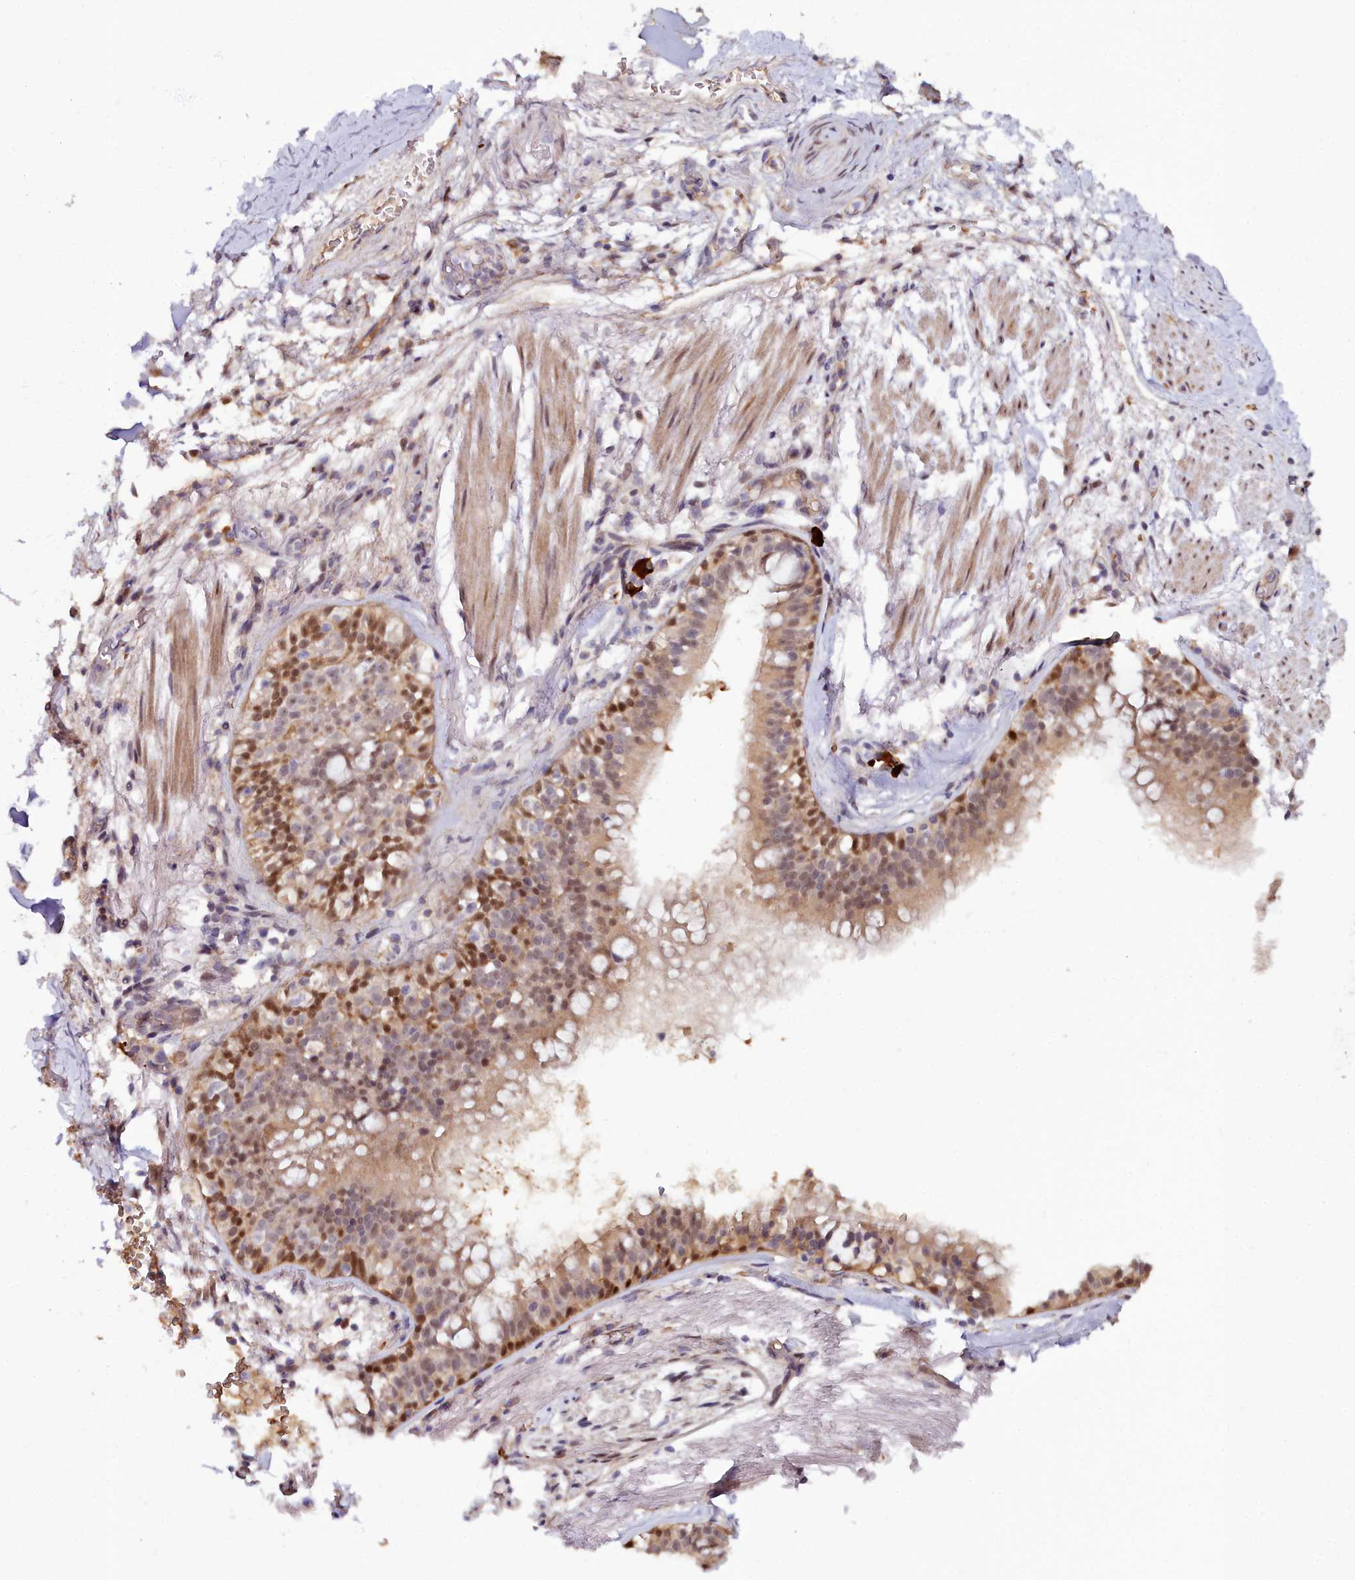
{"staining": {"intensity": "moderate", "quantity": ">75%", "location": "nuclear"}, "tissue": "soft tissue", "cell_type": "Fibroblasts", "image_type": "normal", "snomed": [{"axis": "morphology", "description": "Normal tissue, NOS"}, {"axis": "topography", "description": "Lymph node"}, {"axis": "topography", "description": "Cartilage tissue"}, {"axis": "topography", "description": "Bronchus"}], "caption": "Fibroblasts exhibit moderate nuclear positivity in approximately >75% of cells in normal soft tissue.", "gene": "KCTD18", "patient": {"sex": "male", "age": 63}}